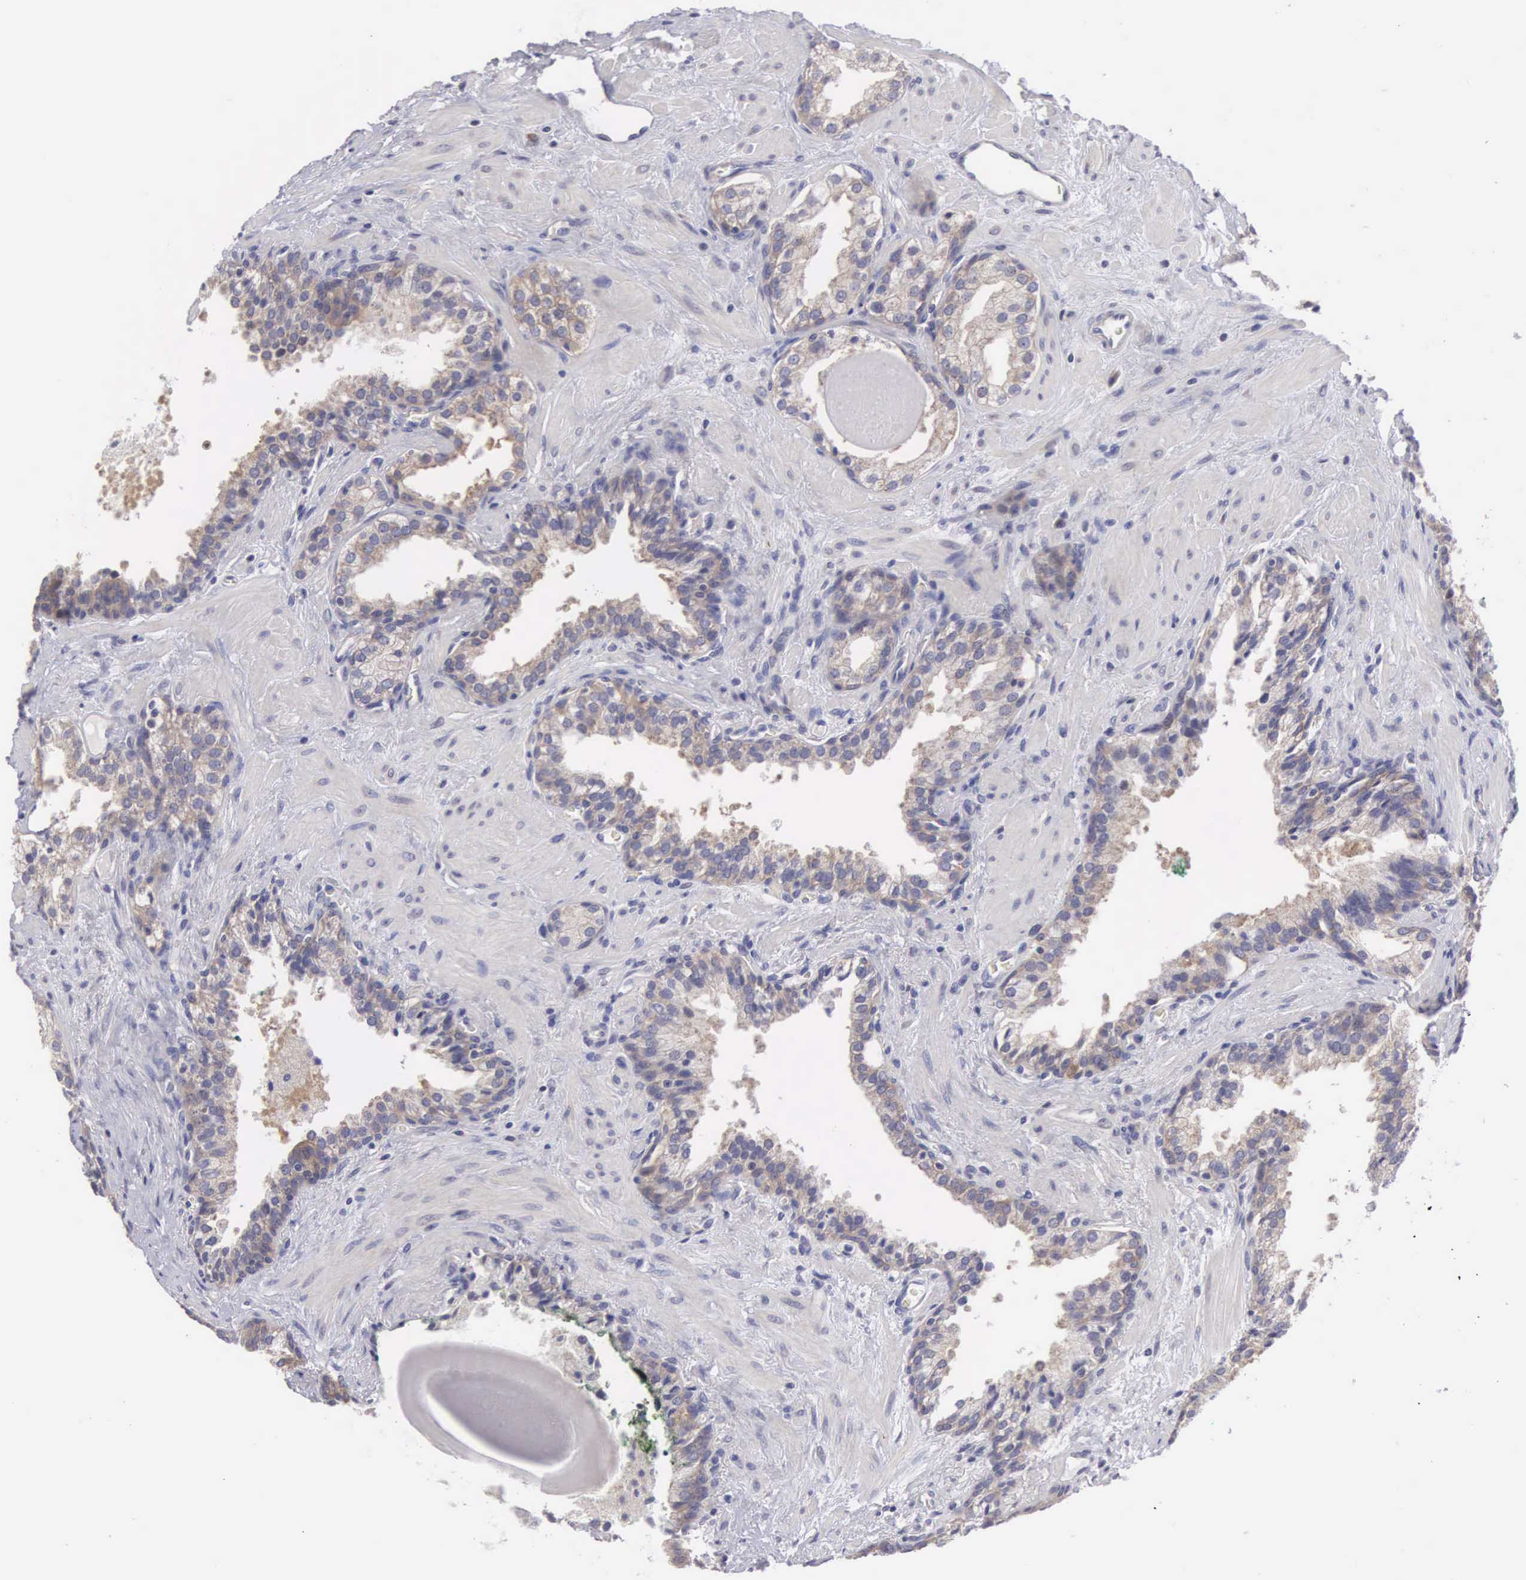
{"staining": {"intensity": "weak", "quantity": "25%-75%", "location": "cytoplasmic/membranous"}, "tissue": "prostate cancer", "cell_type": "Tumor cells", "image_type": "cancer", "snomed": [{"axis": "morphology", "description": "Adenocarcinoma, Medium grade"}, {"axis": "topography", "description": "Prostate"}], "caption": "Tumor cells reveal low levels of weak cytoplasmic/membranous staining in approximately 25%-75% of cells in prostate cancer.", "gene": "TXLNG", "patient": {"sex": "male", "age": 70}}